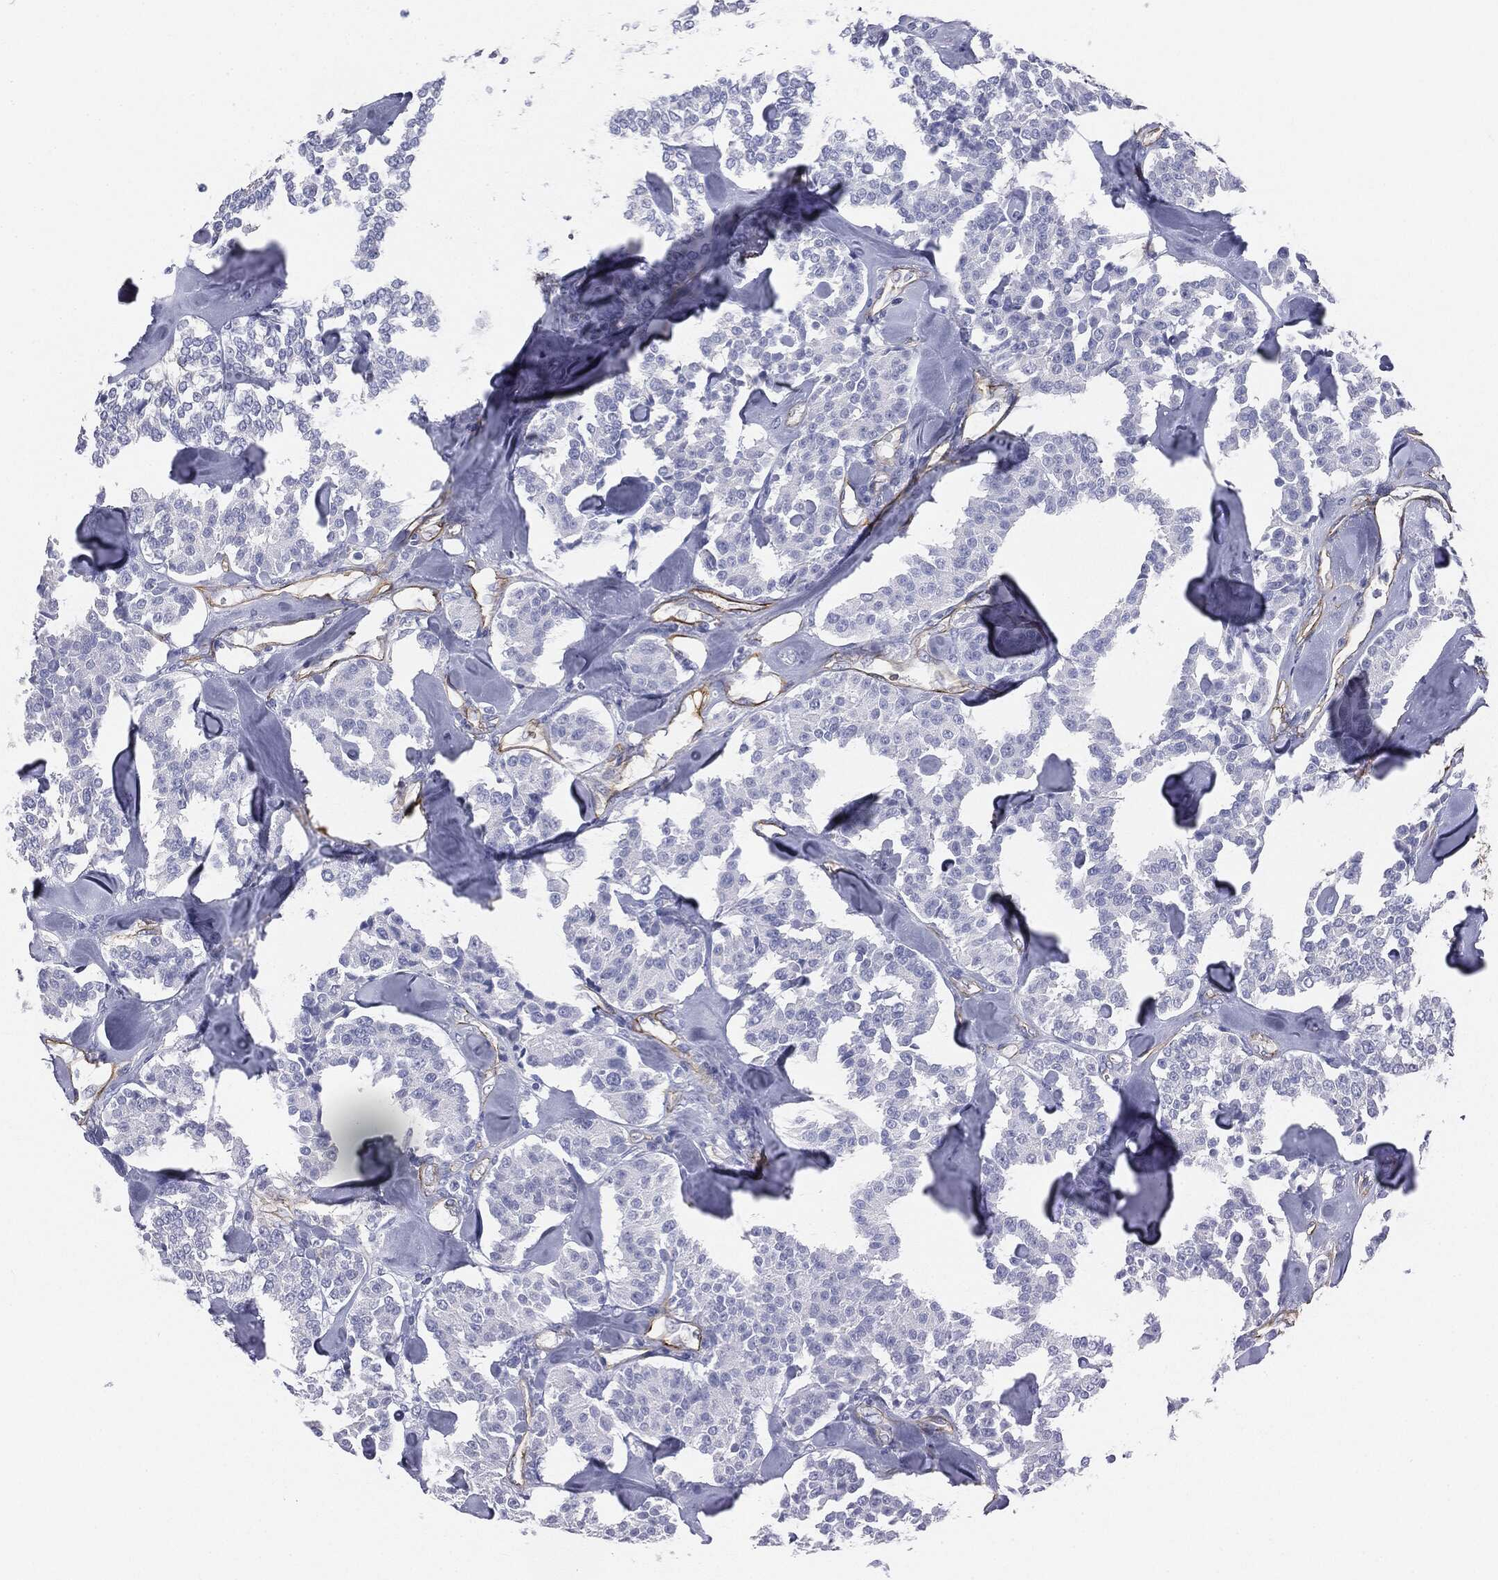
{"staining": {"intensity": "negative", "quantity": "none", "location": "none"}, "tissue": "carcinoid", "cell_type": "Tumor cells", "image_type": "cancer", "snomed": [{"axis": "morphology", "description": "Carcinoid, malignant, NOS"}, {"axis": "topography", "description": "Pancreas"}], "caption": "Human carcinoid stained for a protein using IHC reveals no expression in tumor cells.", "gene": "MUC5AC", "patient": {"sex": "male", "age": 41}}